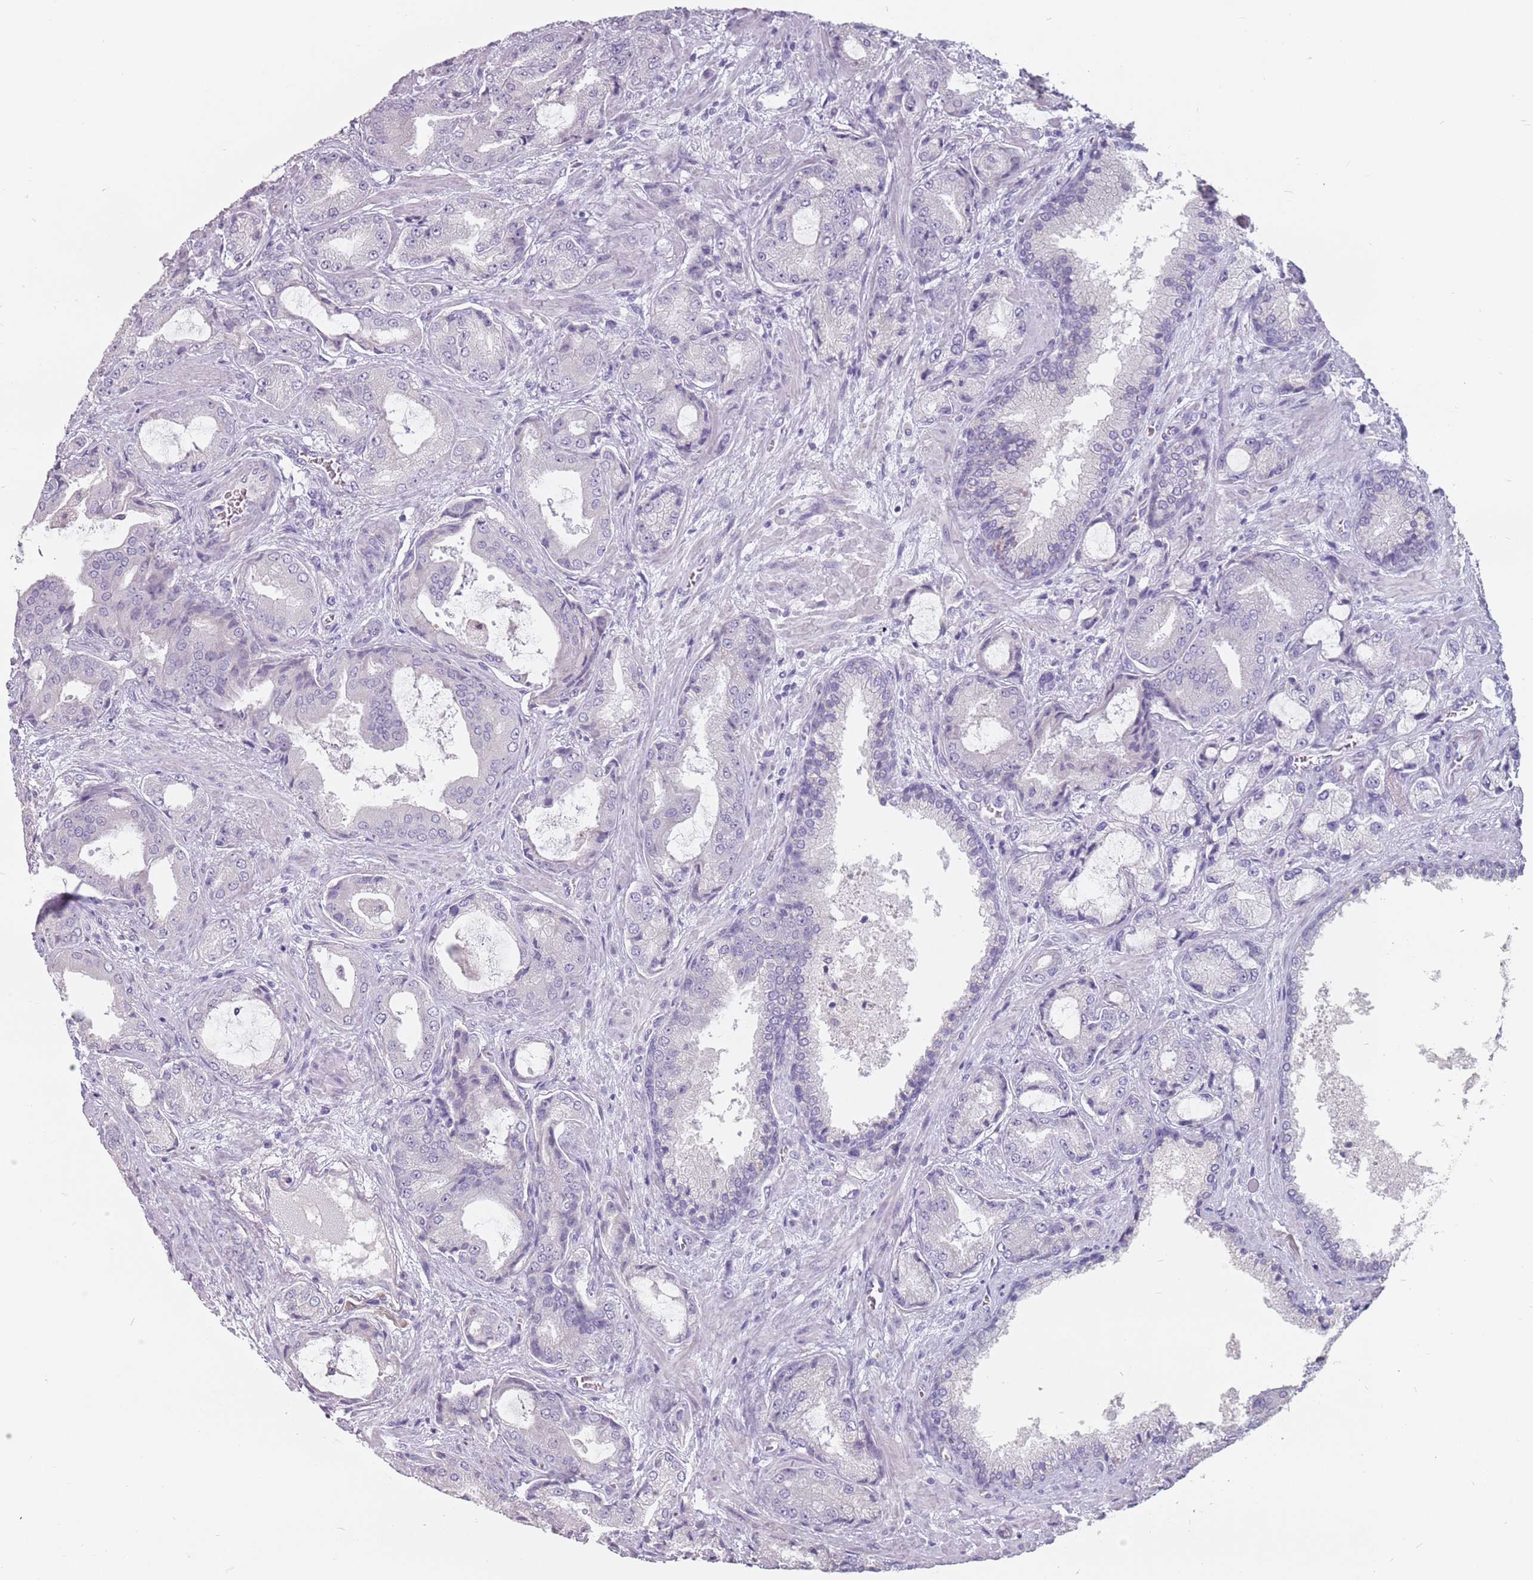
{"staining": {"intensity": "negative", "quantity": "none", "location": "none"}, "tissue": "prostate cancer", "cell_type": "Tumor cells", "image_type": "cancer", "snomed": [{"axis": "morphology", "description": "Adenocarcinoma, High grade"}, {"axis": "topography", "description": "Prostate"}], "caption": "This photomicrograph is of prostate cancer (high-grade adenocarcinoma) stained with immunohistochemistry to label a protein in brown with the nuclei are counter-stained blue. There is no expression in tumor cells.", "gene": "CEP19", "patient": {"sex": "male", "age": 68}}